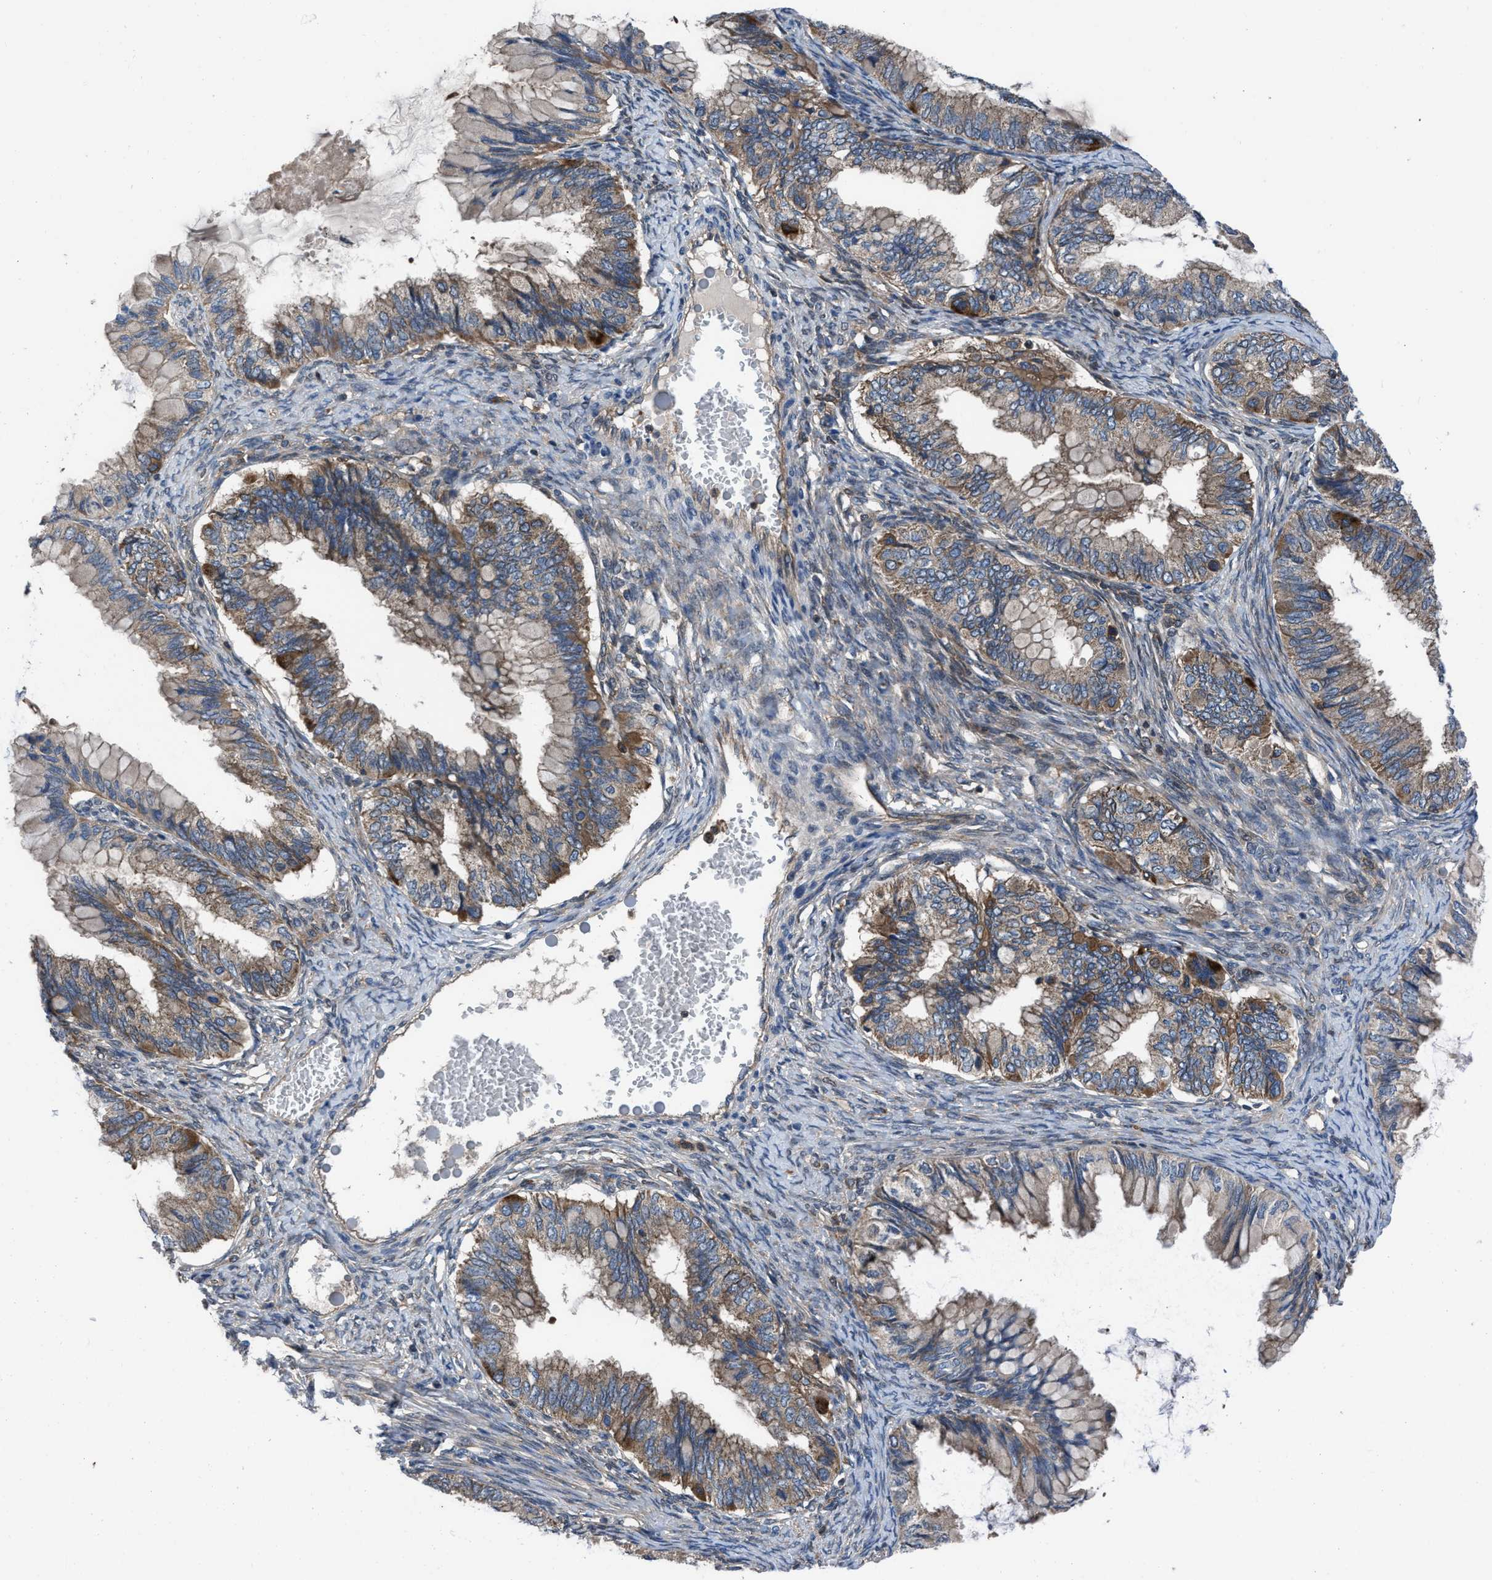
{"staining": {"intensity": "moderate", "quantity": ">75%", "location": "cytoplasmic/membranous"}, "tissue": "ovarian cancer", "cell_type": "Tumor cells", "image_type": "cancer", "snomed": [{"axis": "morphology", "description": "Cystadenocarcinoma, mucinous, NOS"}, {"axis": "topography", "description": "Ovary"}], "caption": "An IHC histopathology image of neoplastic tissue is shown. Protein staining in brown labels moderate cytoplasmic/membranous positivity in ovarian mucinous cystadenocarcinoma within tumor cells.", "gene": "USP25", "patient": {"sex": "female", "age": 80}}